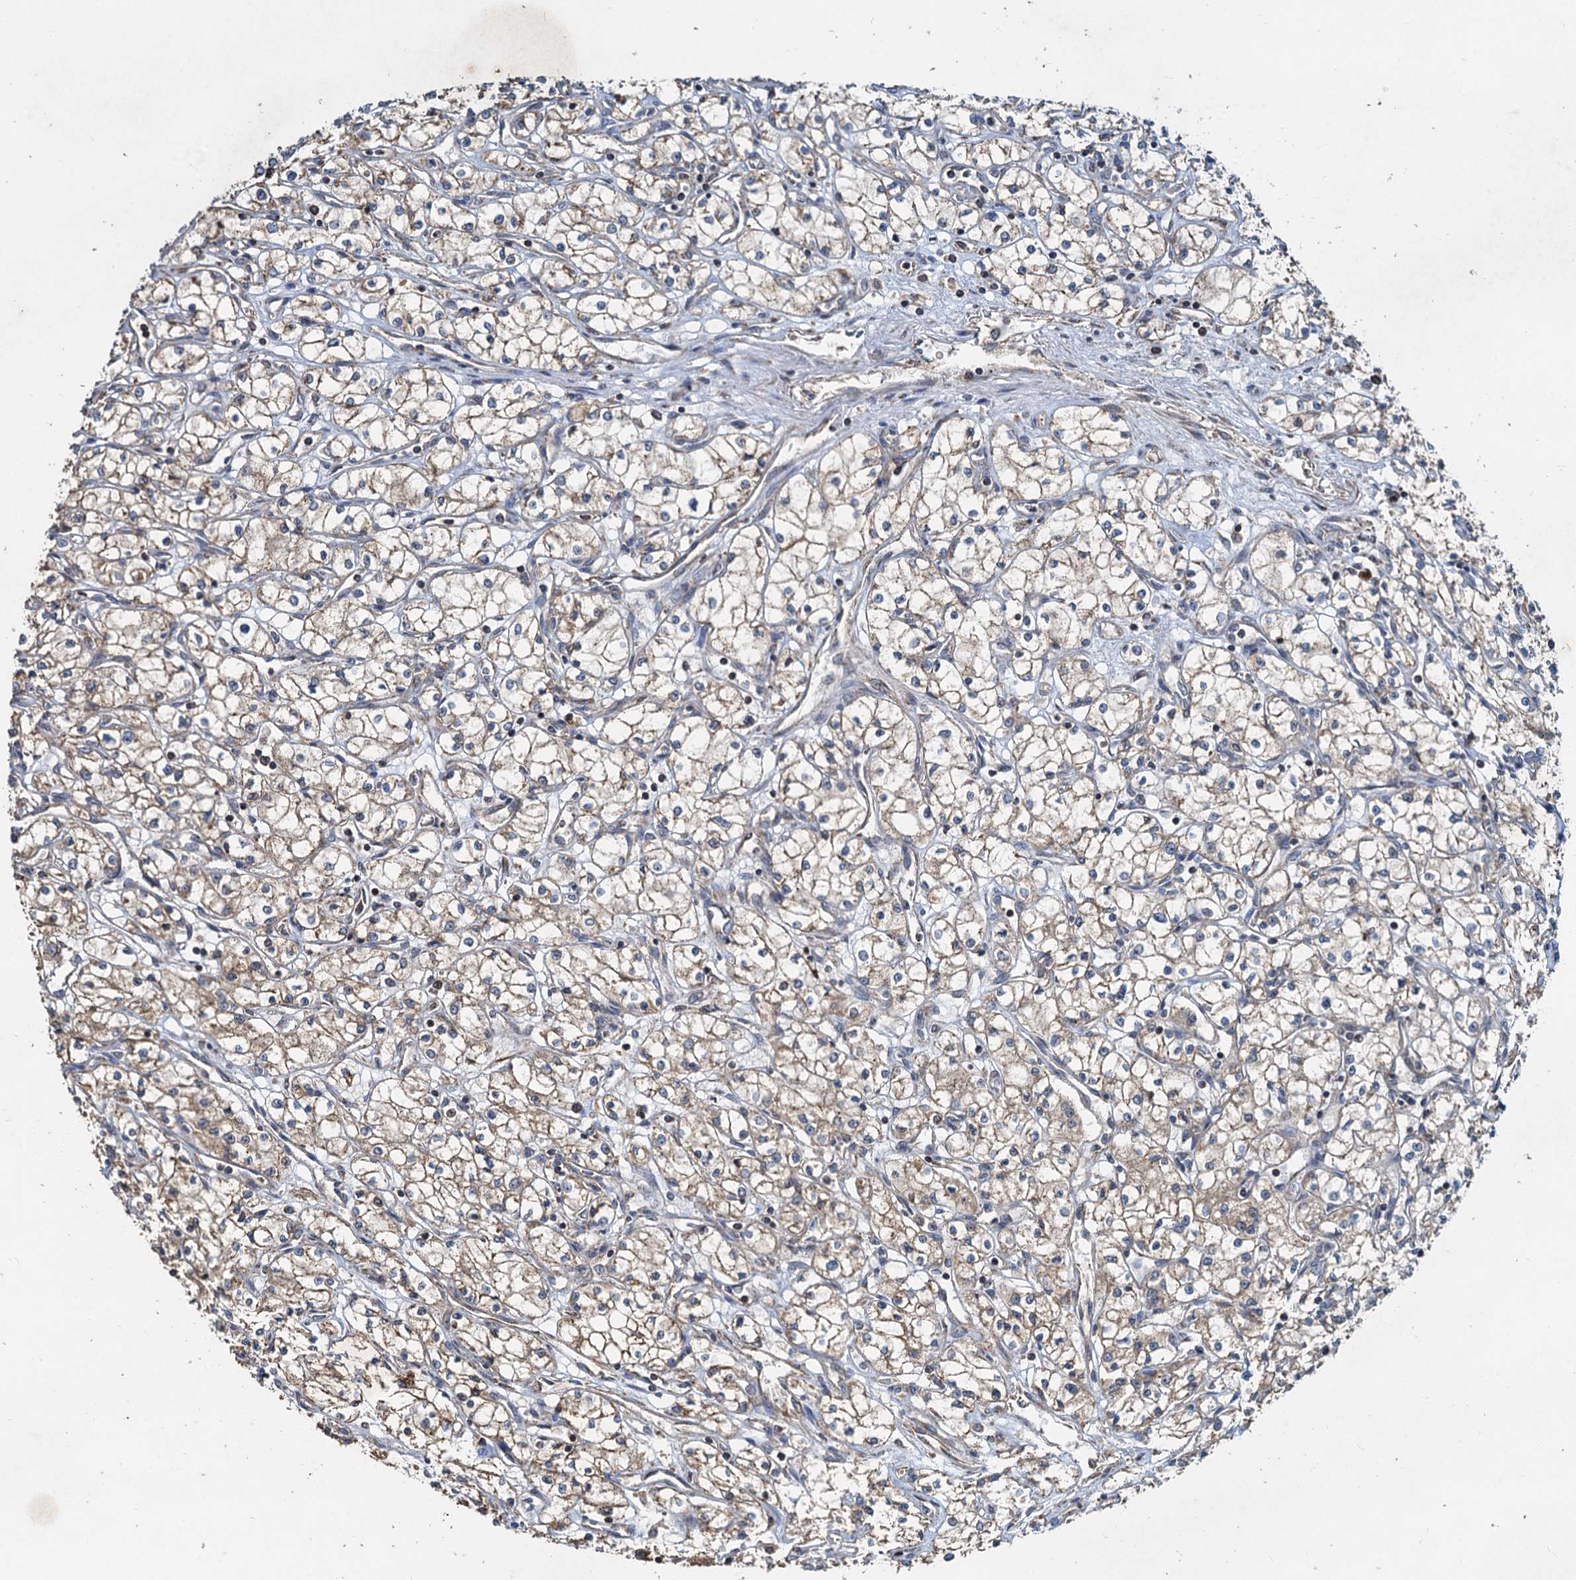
{"staining": {"intensity": "weak", "quantity": "25%-75%", "location": "cytoplasmic/membranous"}, "tissue": "renal cancer", "cell_type": "Tumor cells", "image_type": "cancer", "snomed": [{"axis": "morphology", "description": "Adenocarcinoma, NOS"}, {"axis": "topography", "description": "Kidney"}], "caption": "Weak cytoplasmic/membranous protein staining is present in about 25%-75% of tumor cells in renal cancer.", "gene": "SDS", "patient": {"sex": "male", "age": 59}}